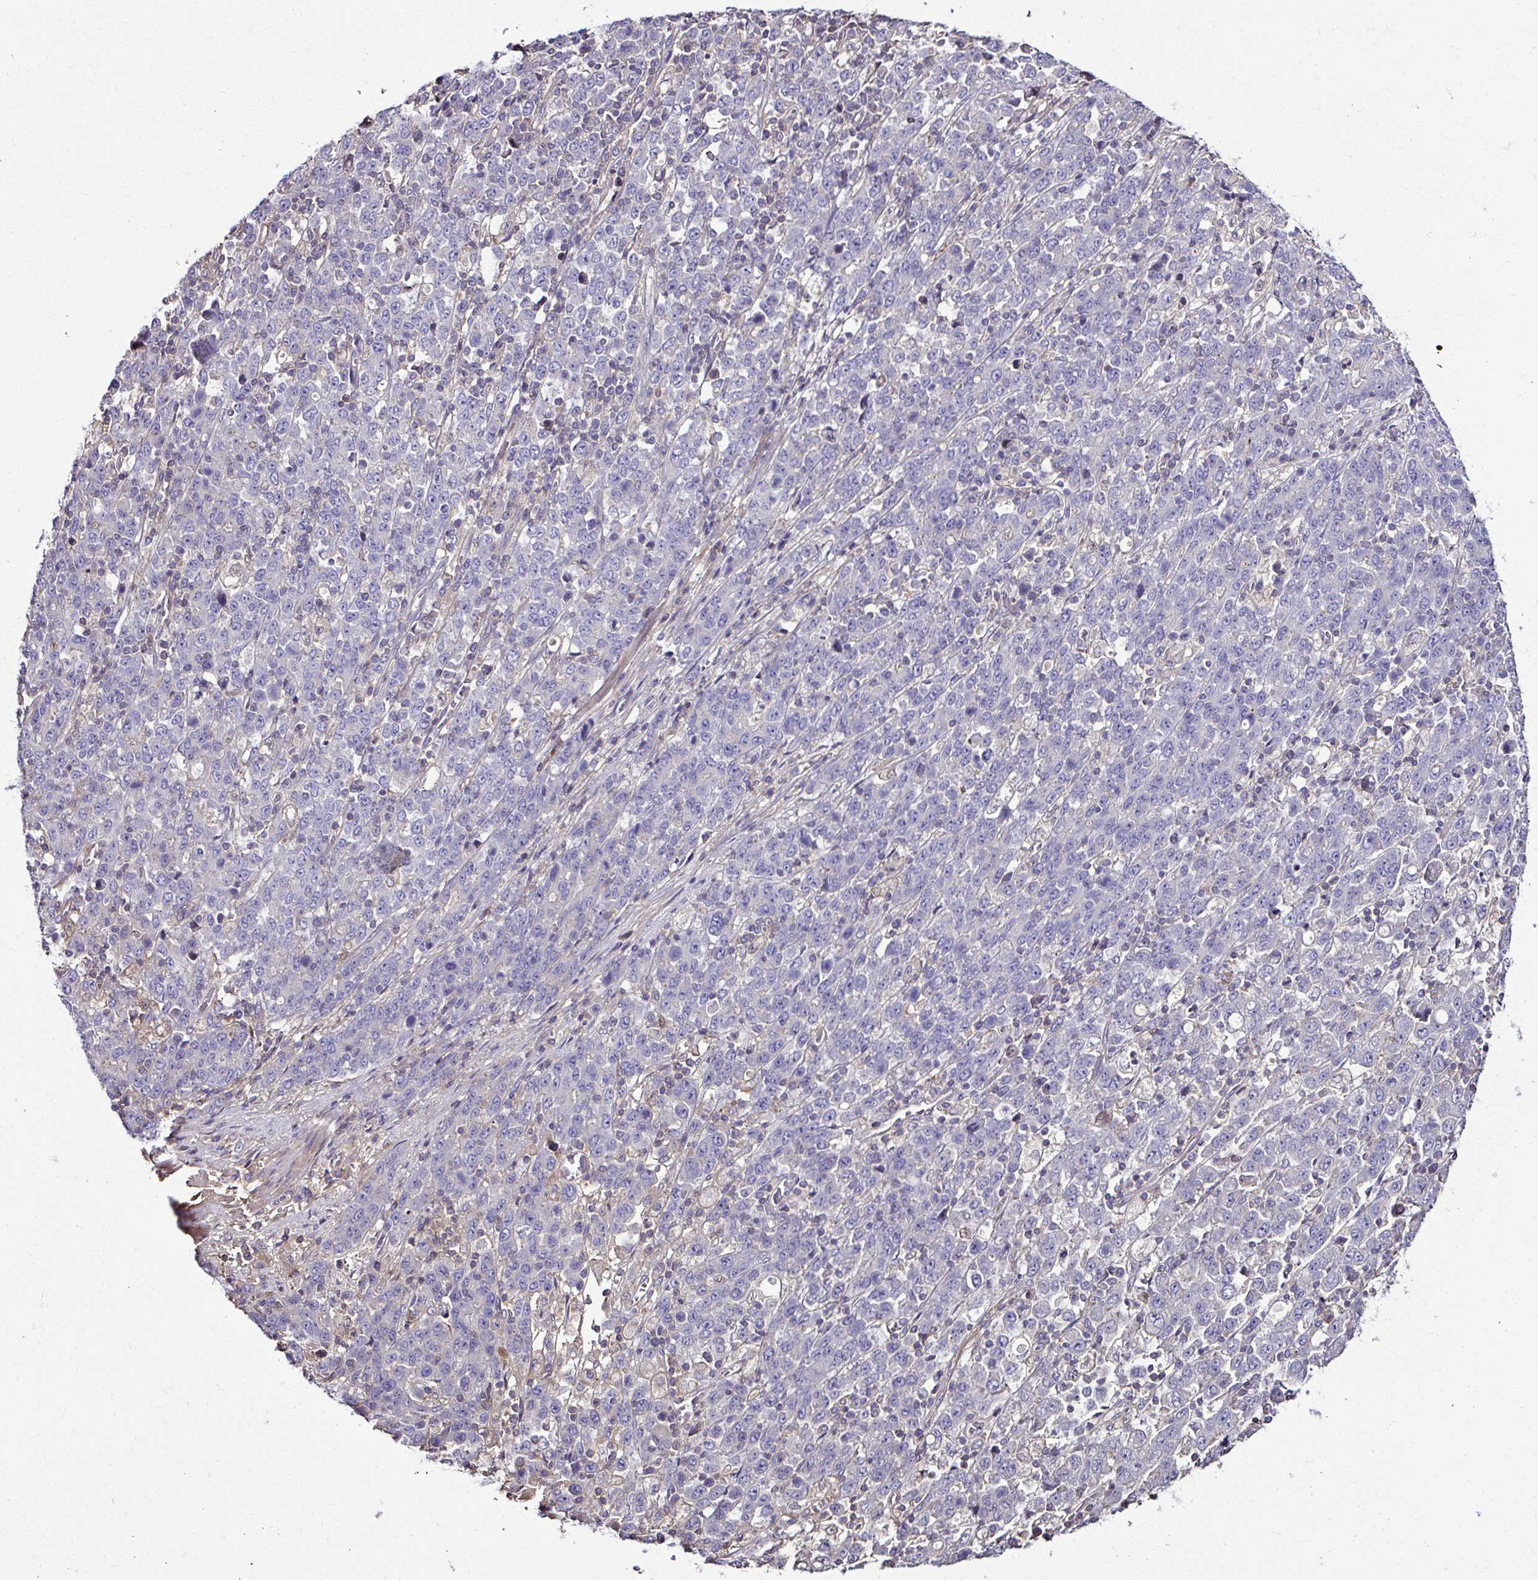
{"staining": {"intensity": "negative", "quantity": "none", "location": "none"}, "tissue": "stomach cancer", "cell_type": "Tumor cells", "image_type": "cancer", "snomed": [{"axis": "morphology", "description": "Adenocarcinoma, NOS"}, {"axis": "topography", "description": "Stomach, upper"}], "caption": "Stomach adenocarcinoma stained for a protein using IHC demonstrates no expression tumor cells.", "gene": "CCDC85C", "patient": {"sex": "male", "age": 69}}